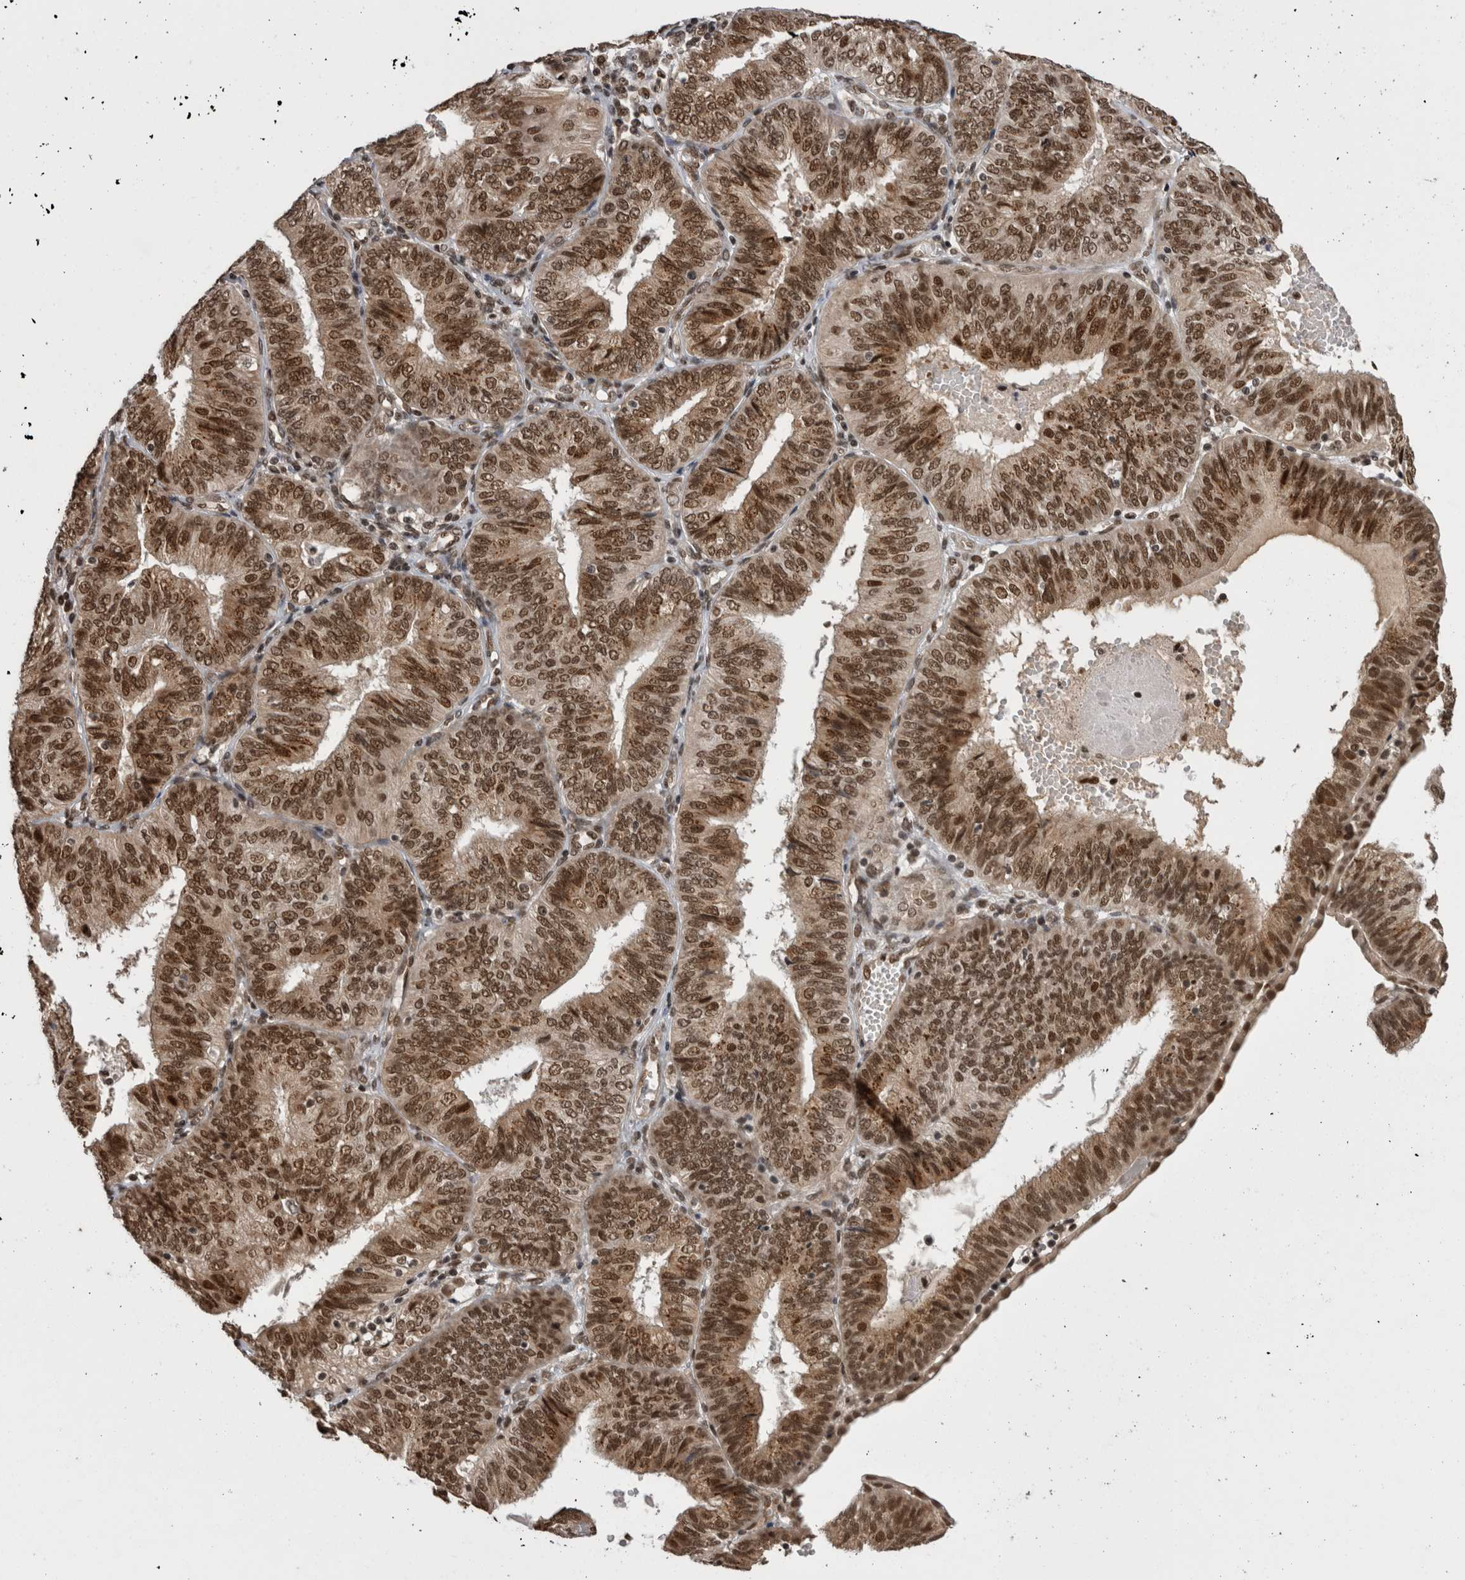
{"staining": {"intensity": "moderate", "quantity": ">75%", "location": "nuclear"}, "tissue": "endometrial cancer", "cell_type": "Tumor cells", "image_type": "cancer", "snomed": [{"axis": "morphology", "description": "Adenocarcinoma, NOS"}, {"axis": "topography", "description": "Endometrium"}], "caption": "Moderate nuclear positivity is seen in about >75% of tumor cells in adenocarcinoma (endometrial).", "gene": "CPSF2", "patient": {"sex": "female", "age": 58}}